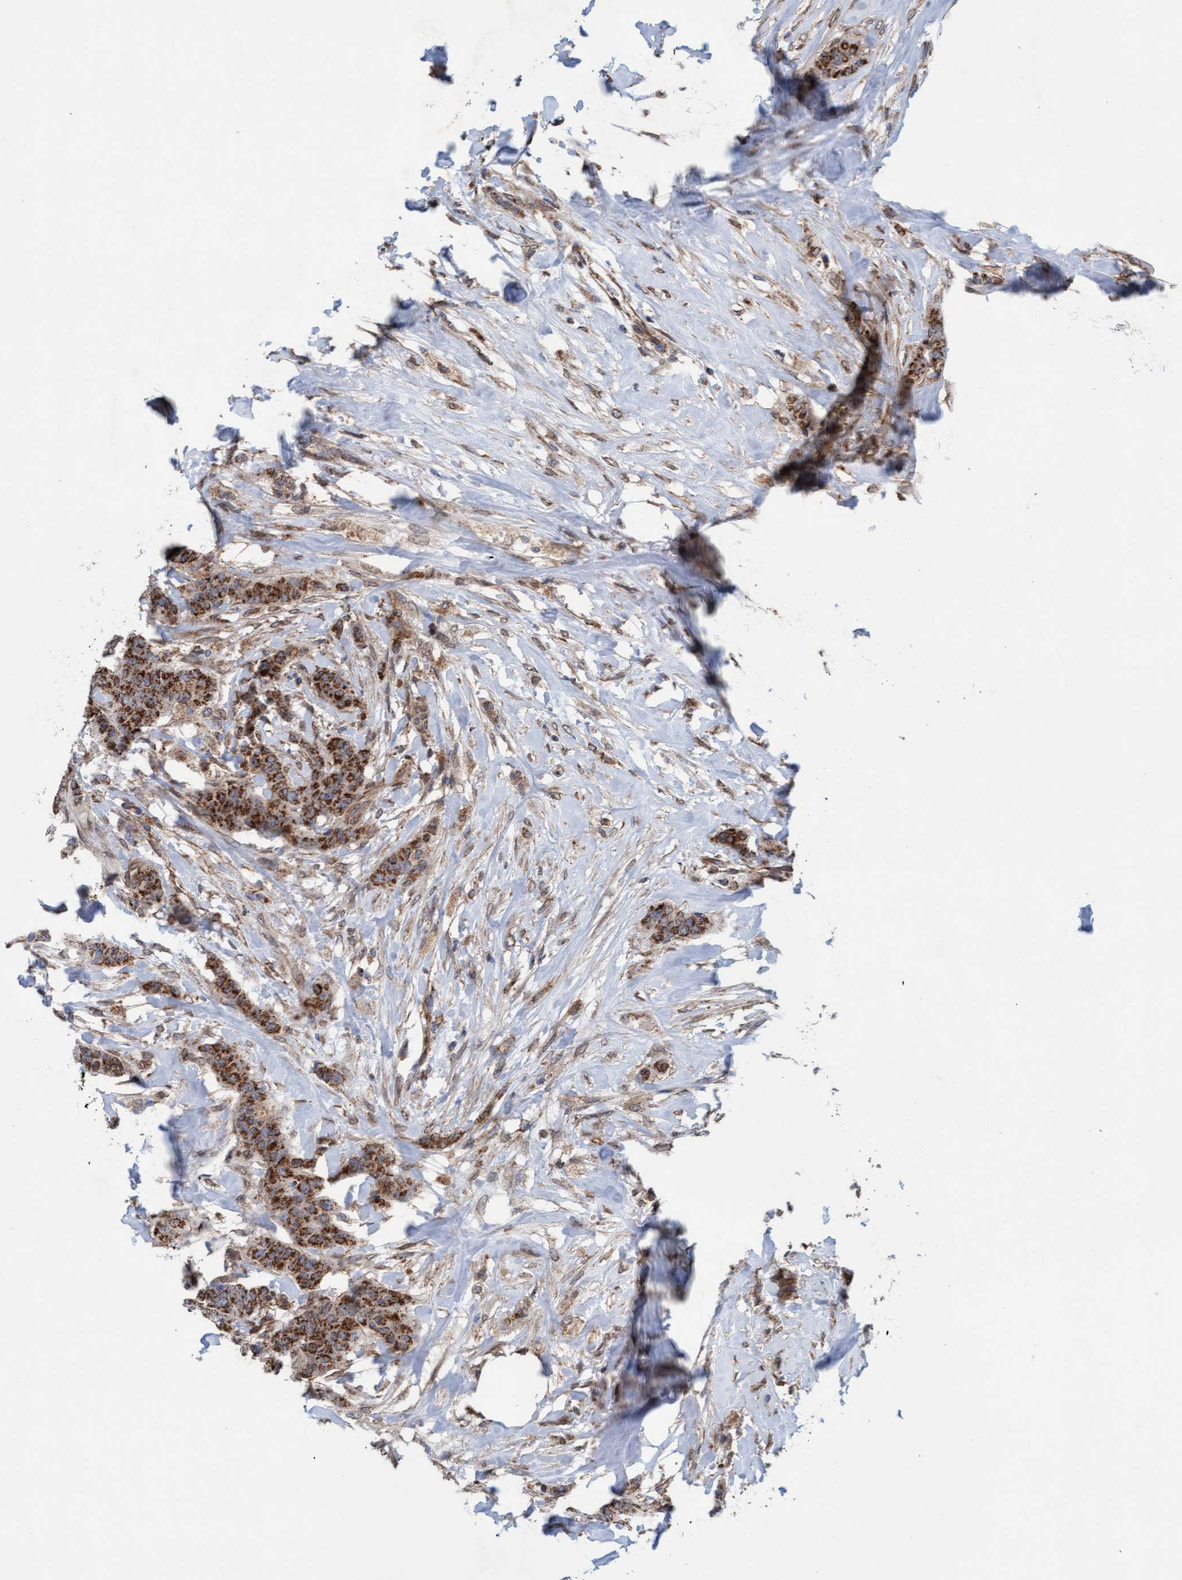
{"staining": {"intensity": "strong", "quantity": ">75%", "location": "cytoplasmic/membranous"}, "tissue": "breast cancer", "cell_type": "Tumor cells", "image_type": "cancer", "snomed": [{"axis": "morphology", "description": "Normal tissue, NOS"}, {"axis": "morphology", "description": "Duct carcinoma"}, {"axis": "topography", "description": "Breast"}], "caption": "Protein staining exhibits strong cytoplasmic/membranous staining in about >75% of tumor cells in breast cancer. The staining was performed using DAB (3,3'-diaminobenzidine) to visualize the protein expression in brown, while the nuclei were stained in blue with hematoxylin (Magnification: 20x).", "gene": "MRPS23", "patient": {"sex": "female", "age": 40}}